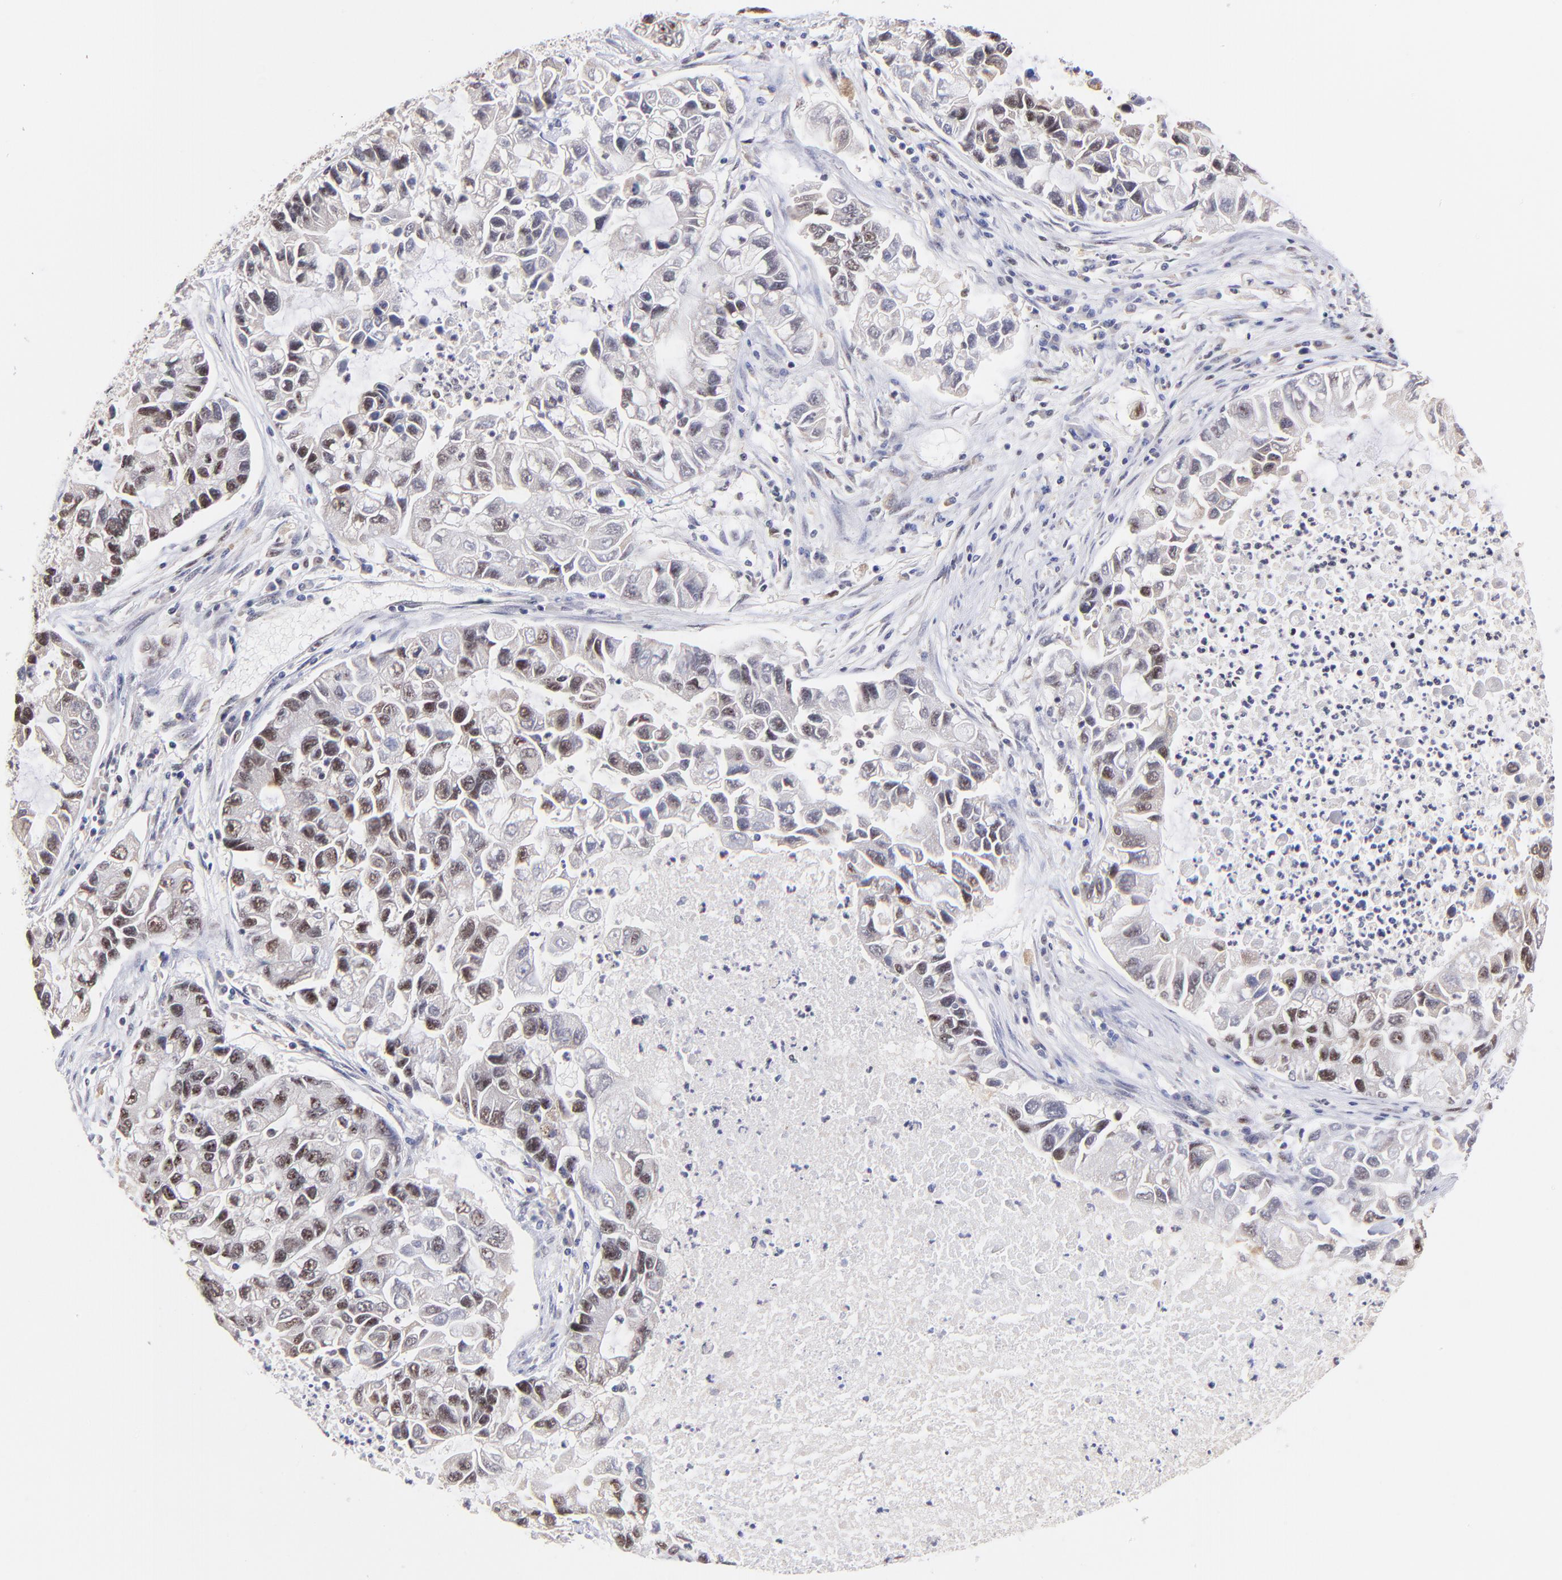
{"staining": {"intensity": "weak", "quantity": "25%-75%", "location": "nuclear"}, "tissue": "lung cancer", "cell_type": "Tumor cells", "image_type": "cancer", "snomed": [{"axis": "morphology", "description": "Adenocarcinoma, NOS"}, {"axis": "topography", "description": "Lung"}], "caption": "Lung adenocarcinoma was stained to show a protein in brown. There is low levels of weak nuclear expression in about 25%-75% of tumor cells.", "gene": "ZNF670", "patient": {"sex": "female", "age": 51}}